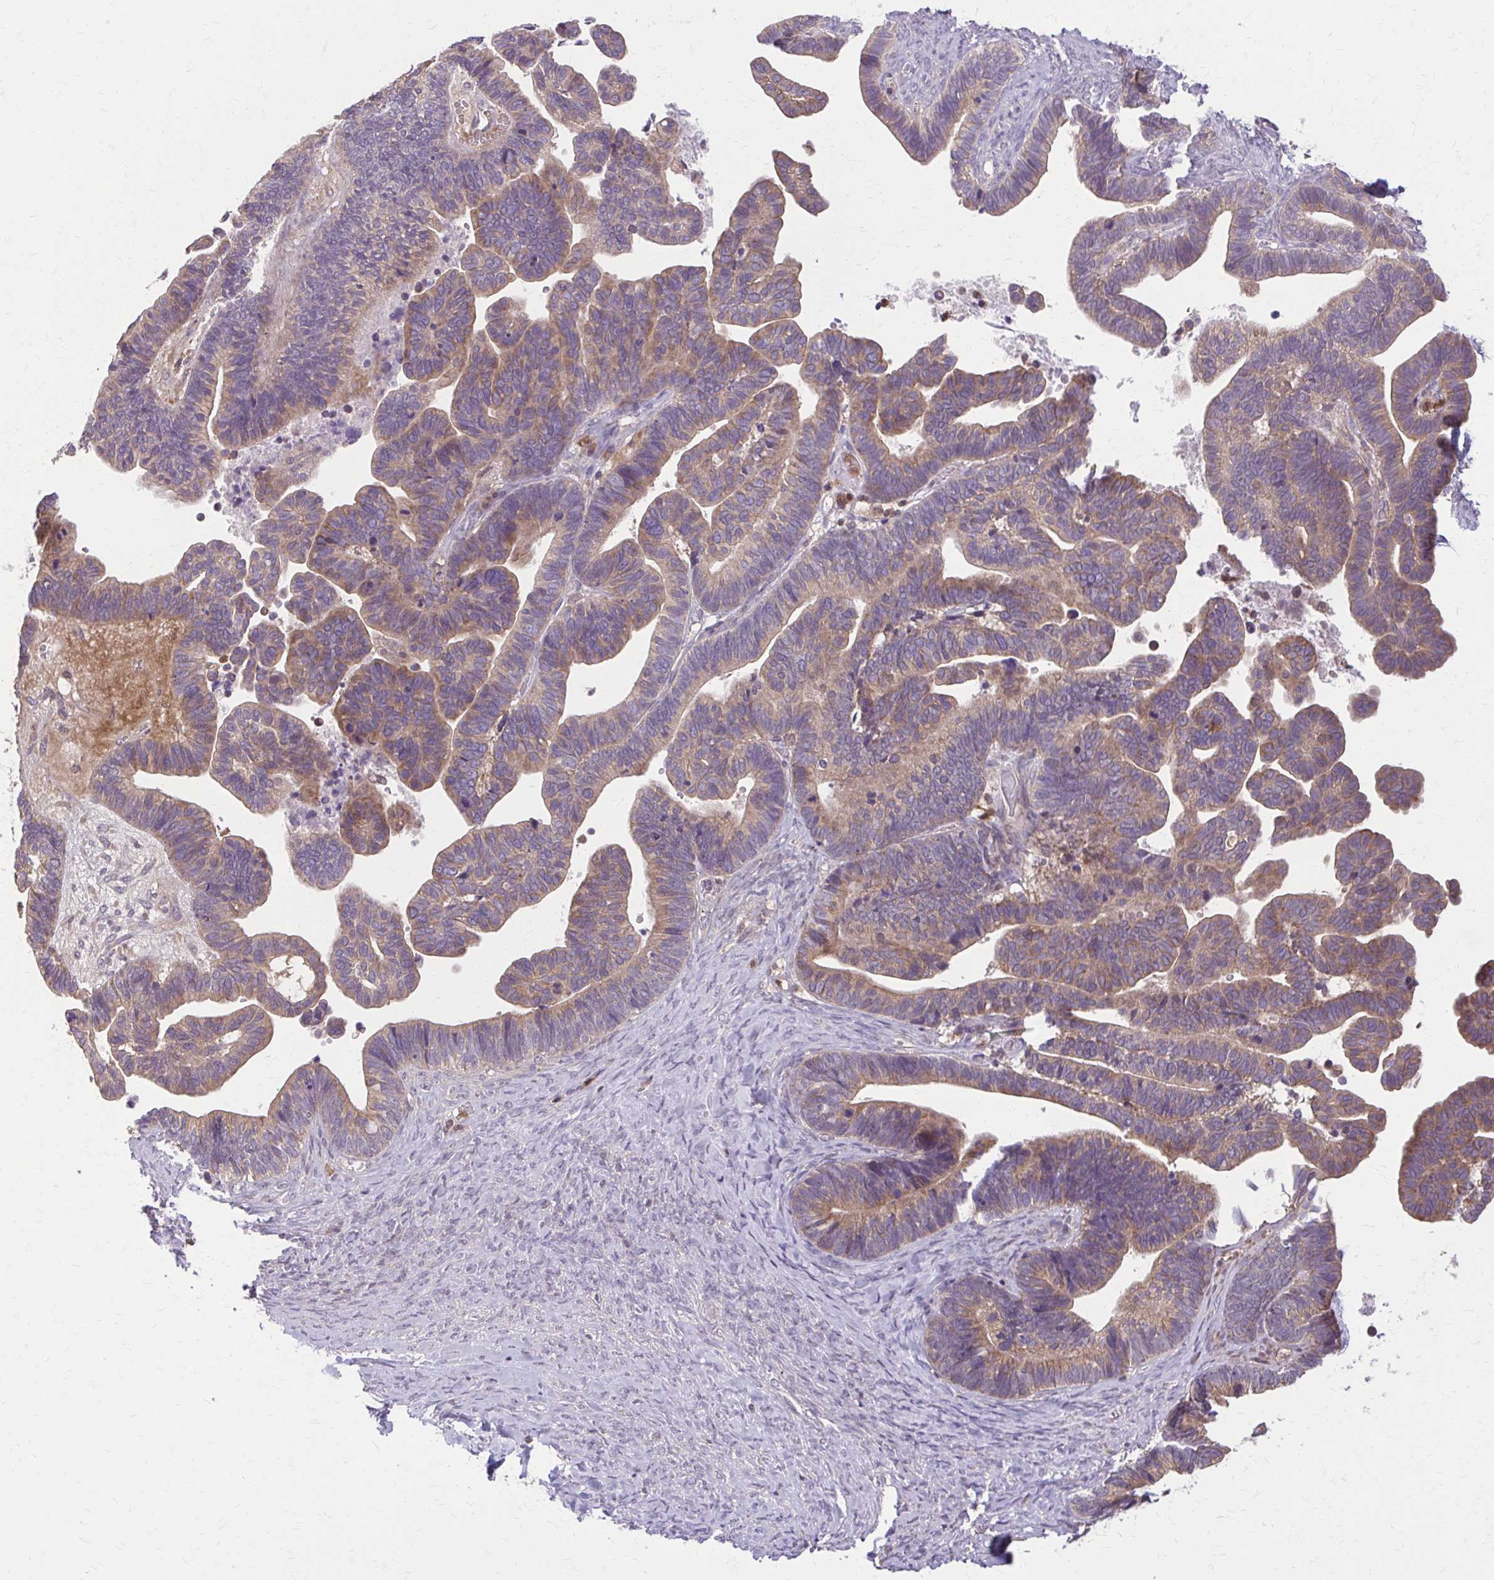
{"staining": {"intensity": "weak", "quantity": ">75%", "location": "cytoplasmic/membranous"}, "tissue": "ovarian cancer", "cell_type": "Tumor cells", "image_type": "cancer", "snomed": [{"axis": "morphology", "description": "Cystadenocarcinoma, serous, NOS"}, {"axis": "topography", "description": "Ovary"}], "caption": "The immunohistochemical stain labels weak cytoplasmic/membranous expression in tumor cells of ovarian cancer (serous cystadenocarcinoma) tissue.", "gene": "NRBF2", "patient": {"sex": "female", "age": 56}}